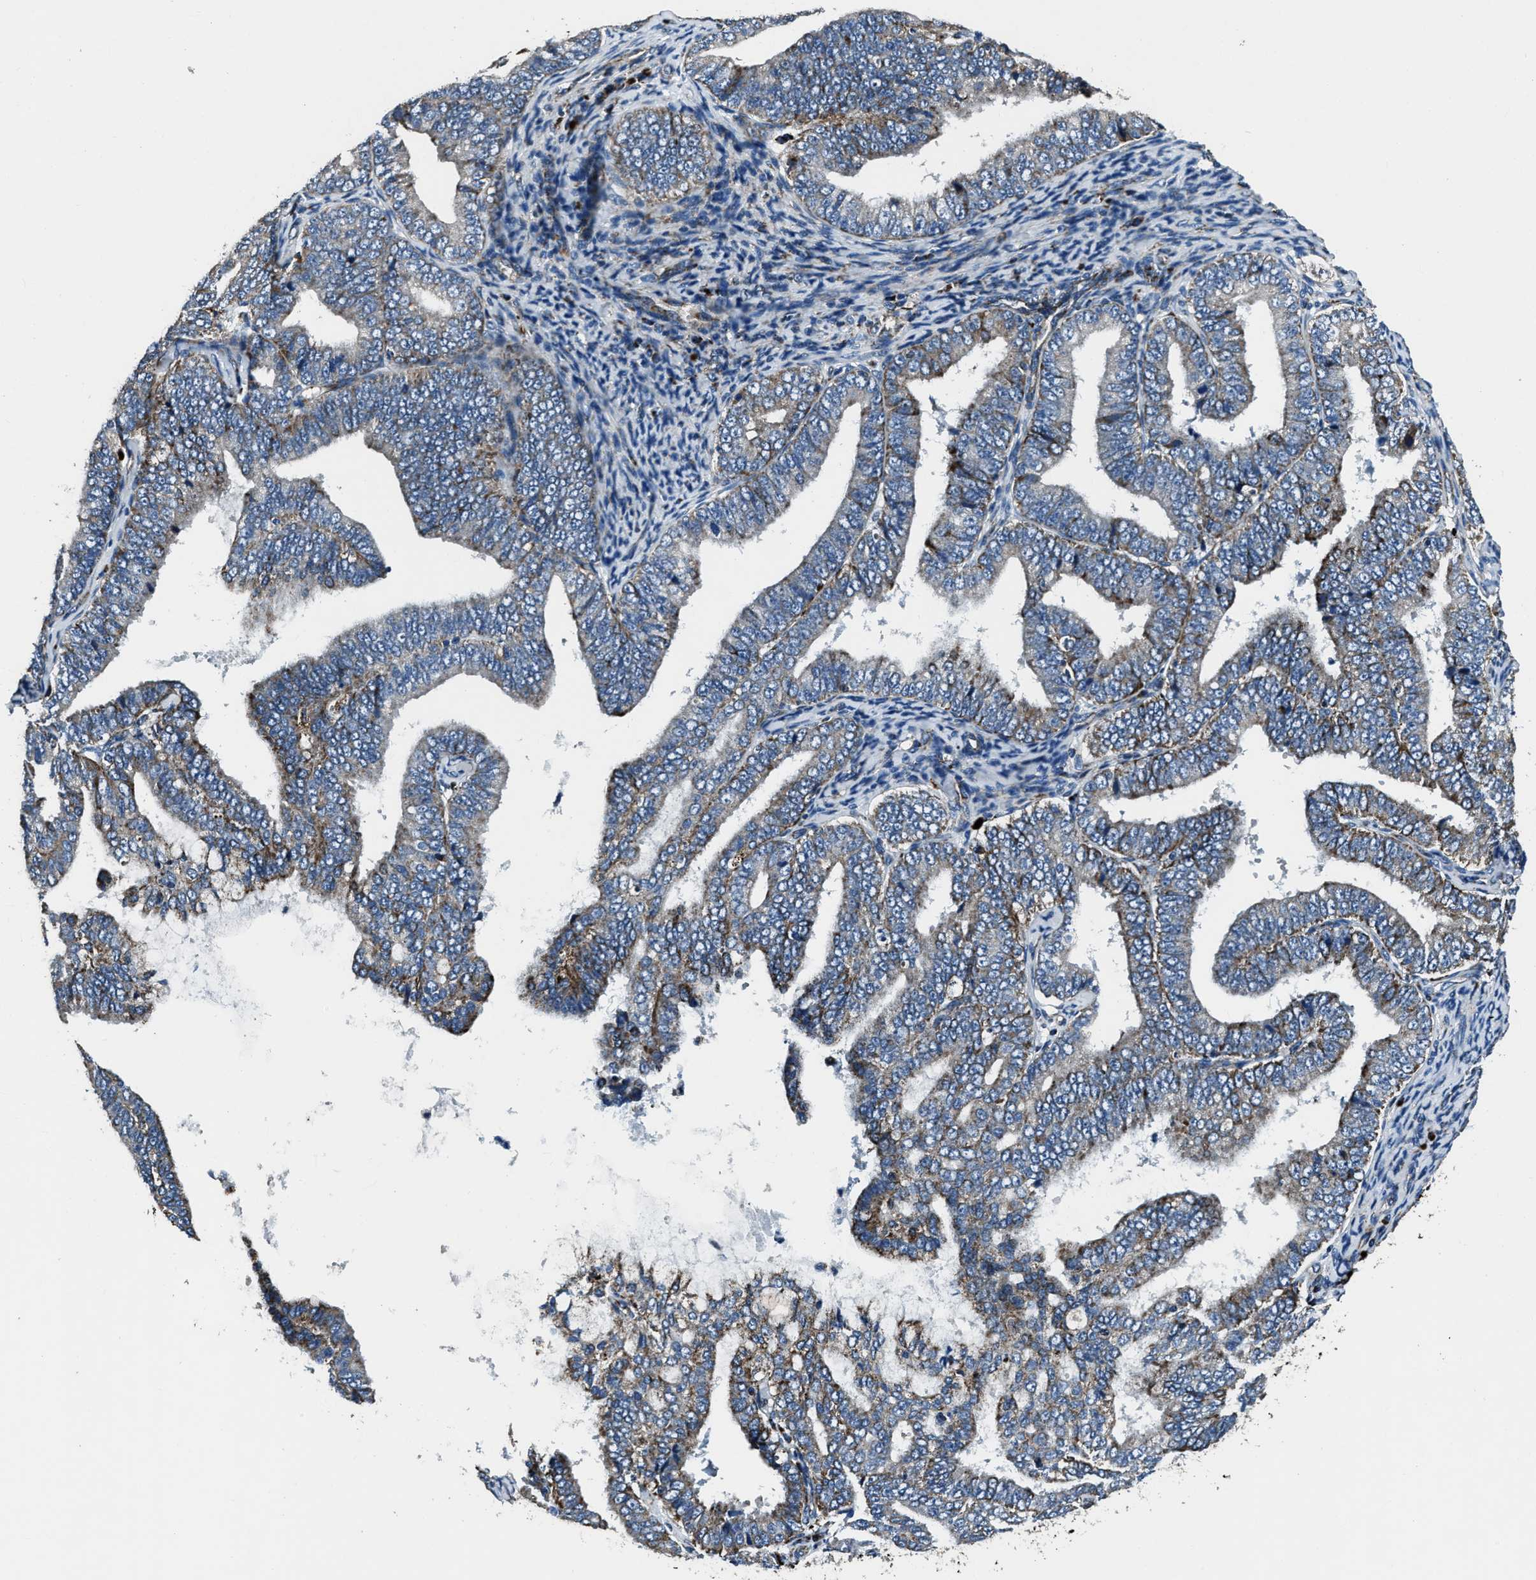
{"staining": {"intensity": "moderate", "quantity": "<25%", "location": "cytoplasmic/membranous"}, "tissue": "endometrial cancer", "cell_type": "Tumor cells", "image_type": "cancer", "snomed": [{"axis": "morphology", "description": "Adenocarcinoma, NOS"}, {"axis": "topography", "description": "Endometrium"}], "caption": "Moderate cytoplasmic/membranous protein expression is appreciated in approximately <25% of tumor cells in adenocarcinoma (endometrial).", "gene": "OGDH", "patient": {"sex": "female", "age": 63}}